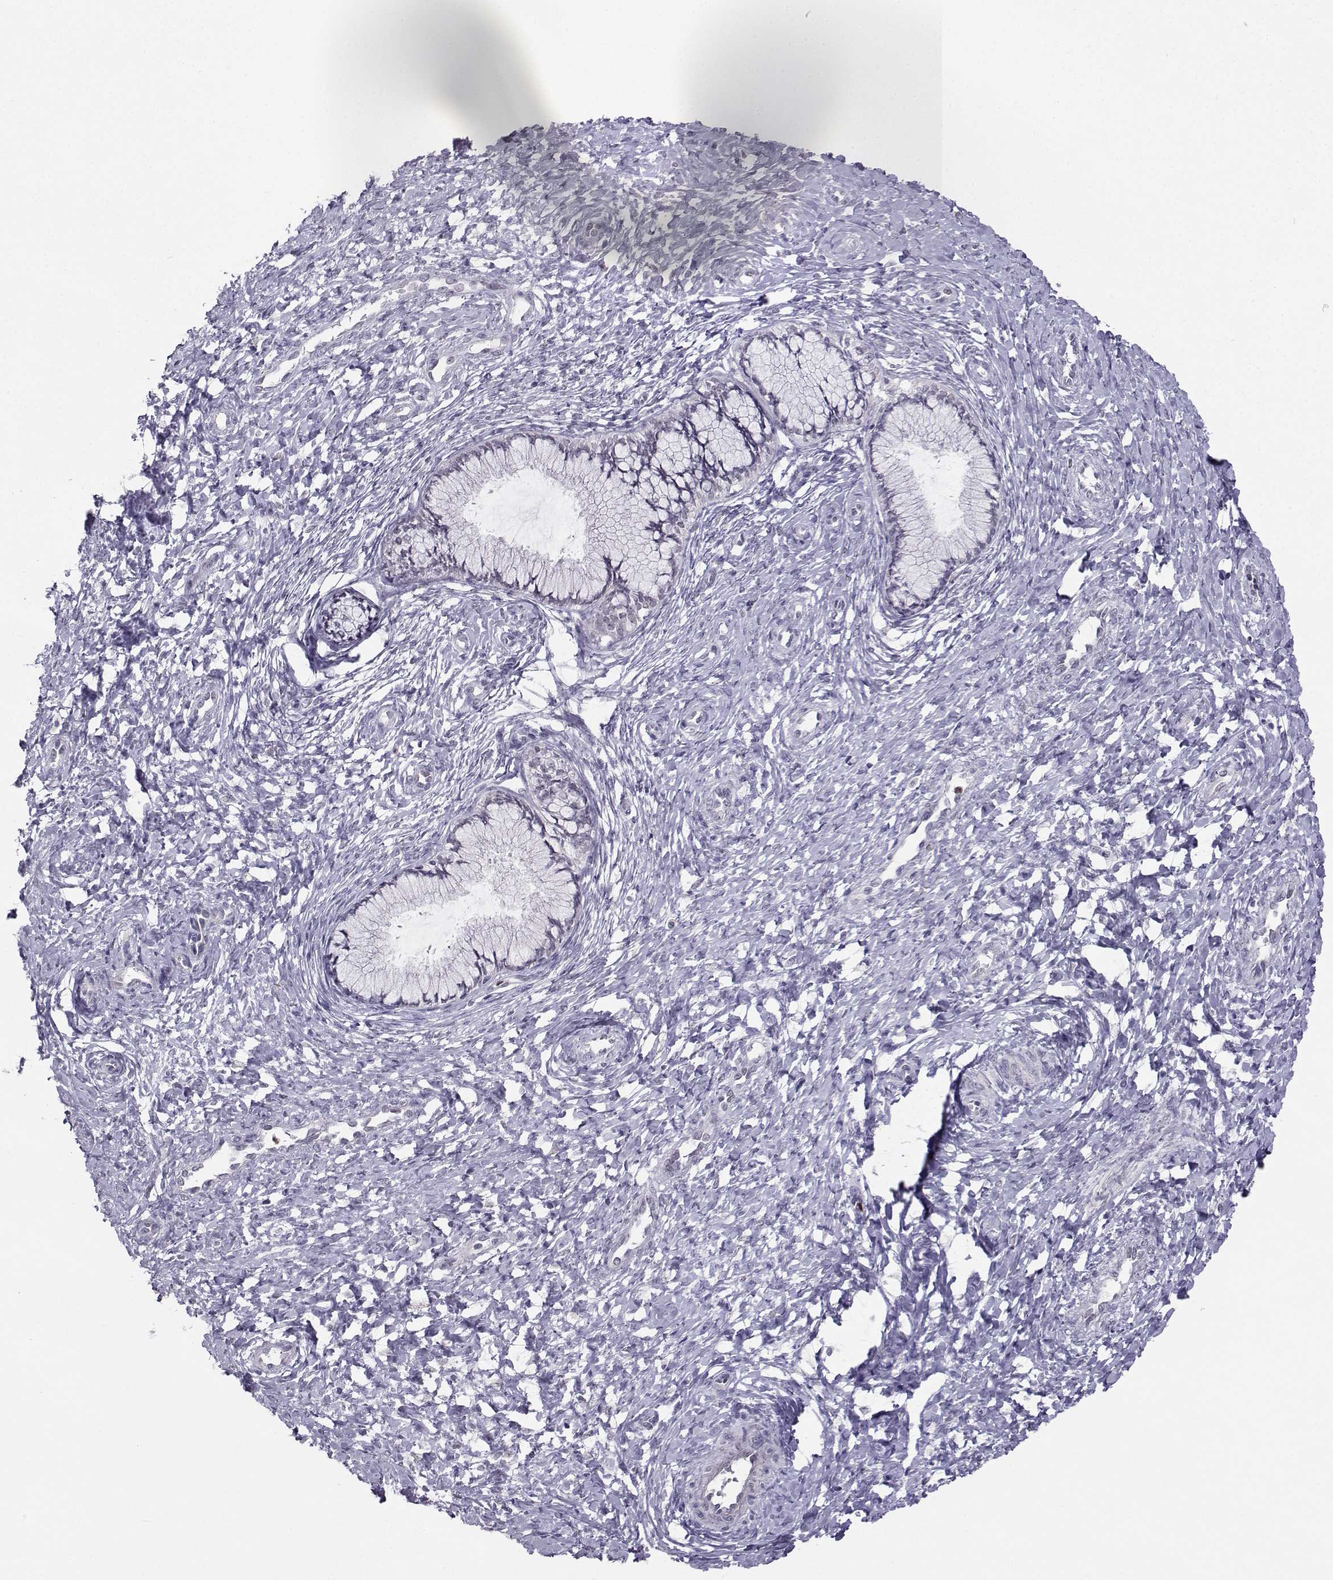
{"staining": {"intensity": "negative", "quantity": "none", "location": "none"}, "tissue": "cervix", "cell_type": "Glandular cells", "image_type": "normal", "snomed": [{"axis": "morphology", "description": "Normal tissue, NOS"}, {"axis": "topography", "description": "Cervix"}], "caption": "The micrograph reveals no staining of glandular cells in normal cervix. Brightfield microscopy of immunohistochemistry stained with DAB (3,3'-diaminobenzidine) (brown) and hematoxylin (blue), captured at high magnification.", "gene": "TEDC2", "patient": {"sex": "female", "age": 37}}